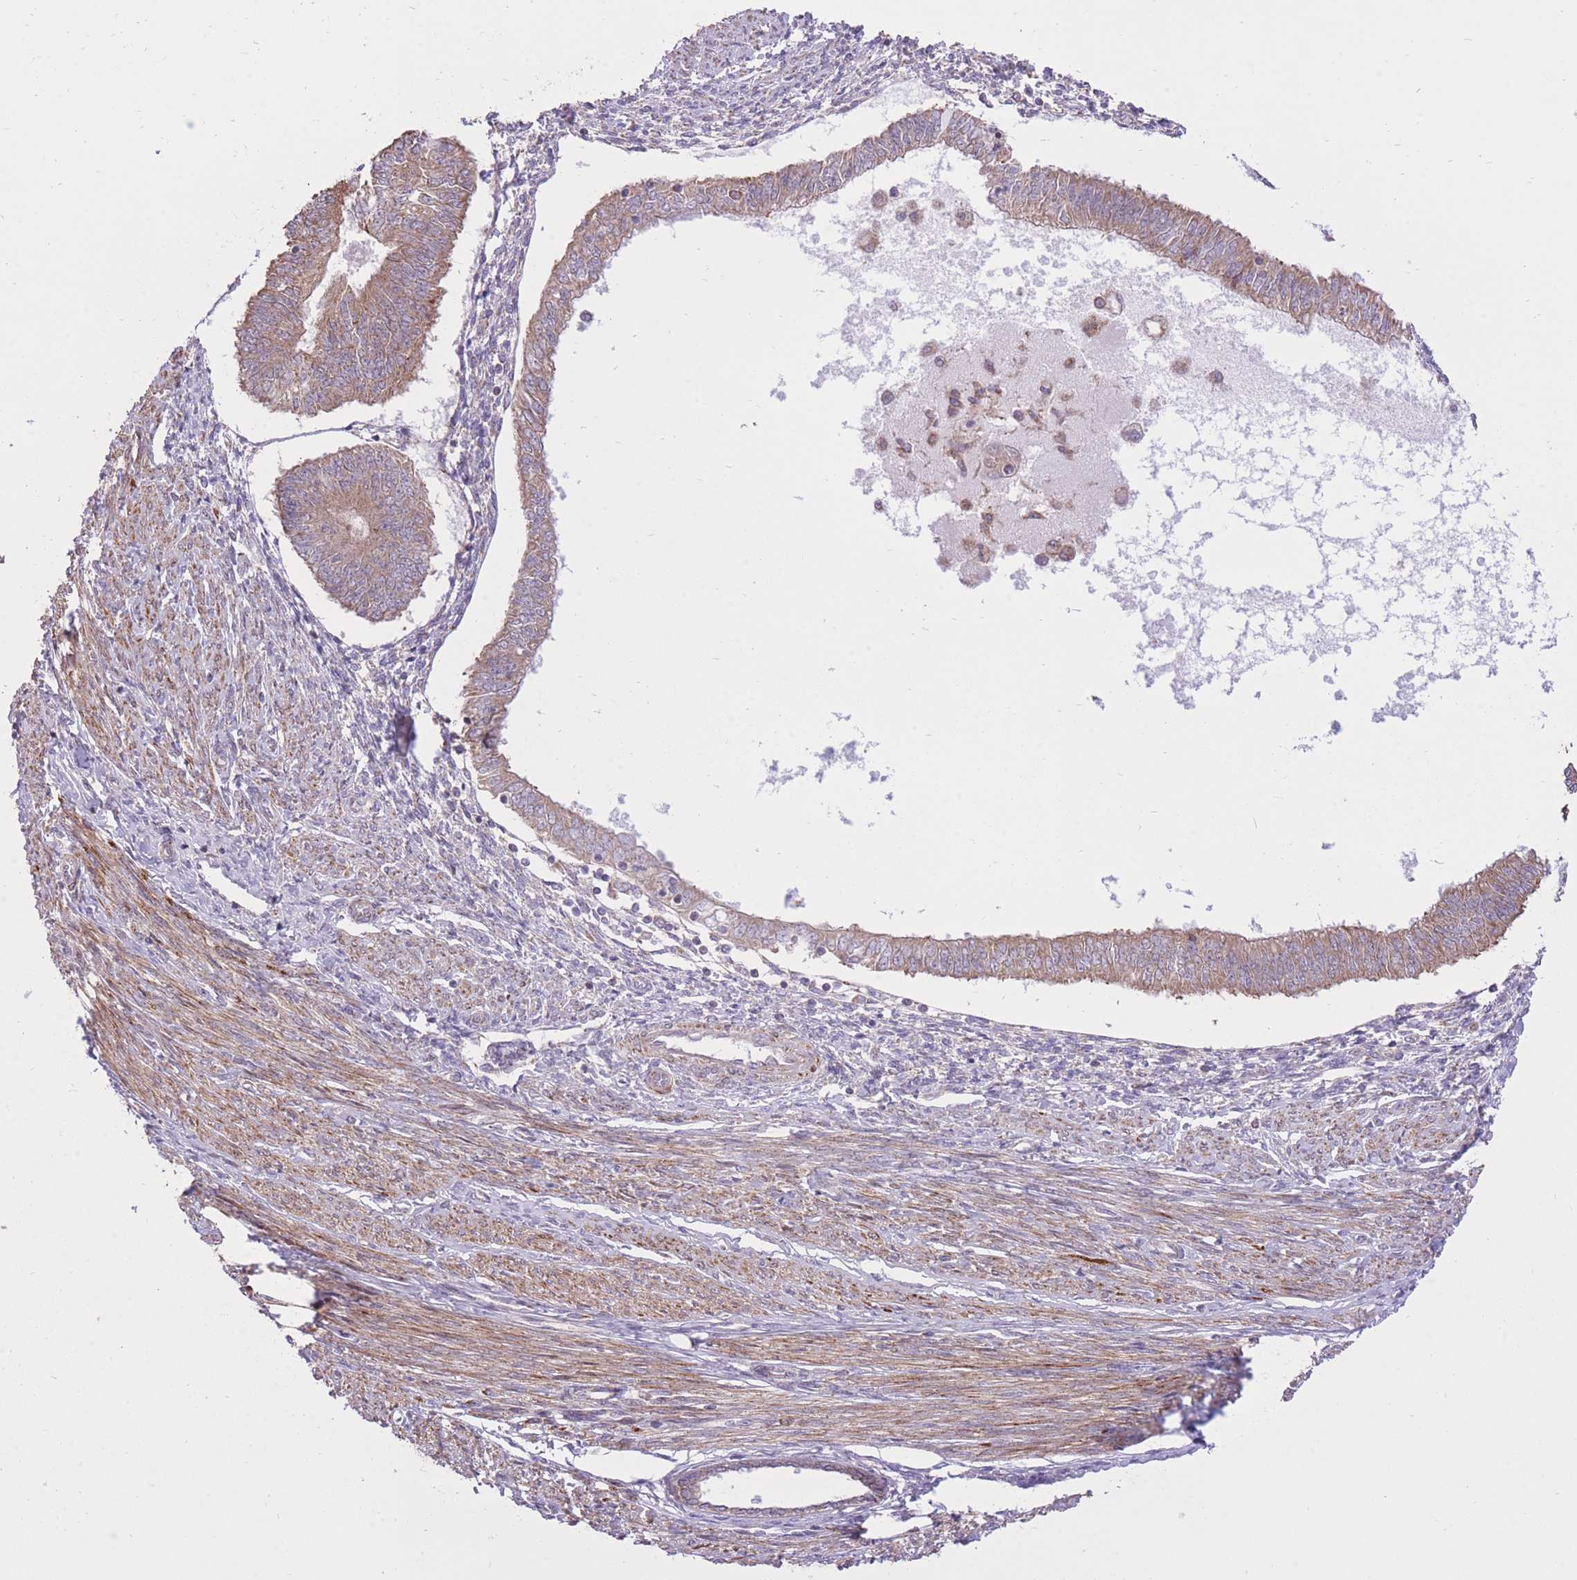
{"staining": {"intensity": "weak", "quantity": ">75%", "location": "cytoplasmic/membranous"}, "tissue": "endometrial cancer", "cell_type": "Tumor cells", "image_type": "cancer", "snomed": [{"axis": "morphology", "description": "Adenocarcinoma, NOS"}, {"axis": "topography", "description": "Endometrium"}], "caption": "Endometrial adenocarcinoma stained with immunohistochemistry (IHC) shows weak cytoplasmic/membranous expression in about >75% of tumor cells.", "gene": "SLC4A4", "patient": {"sex": "female", "age": 58}}